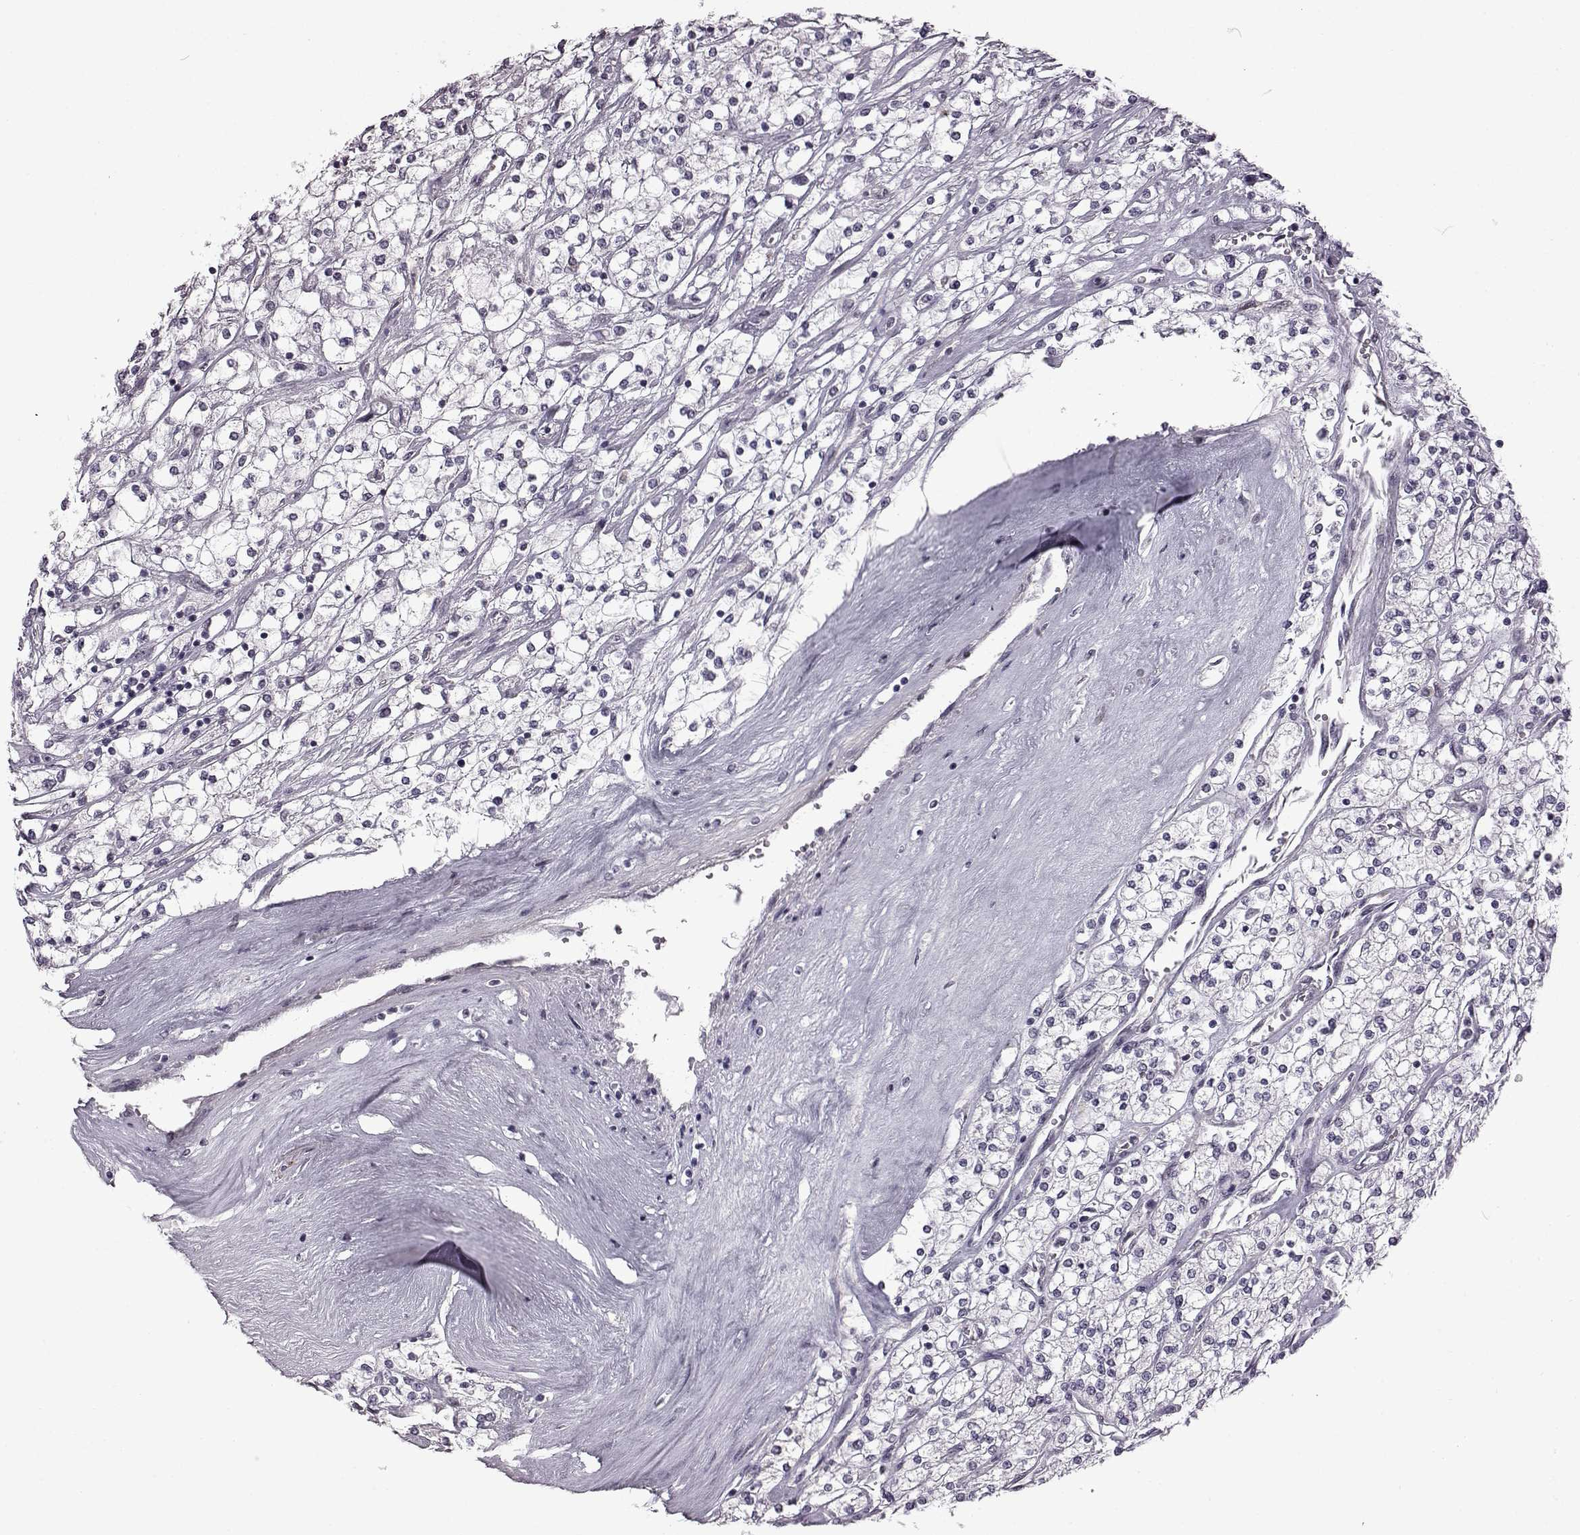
{"staining": {"intensity": "negative", "quantity": "none", "location": "none"}, "tissue": "renal cancer", "cell_type": "Tumor cells", "image_type": "cancer", "snomed": [{"axis": "morphology", "description": "Adenocarcinoma, NOS"}, {"axis": "topography", "description": "Kidney"}], "caption": "DAB (3,3'-diaminobenzidine) immunohistochemical staining of human adenocarcinoma (renal) reveals no significant positivity in tumor cells.", "gene": "SYNPO2", "patient": {"sex": "male", "age": 80}}